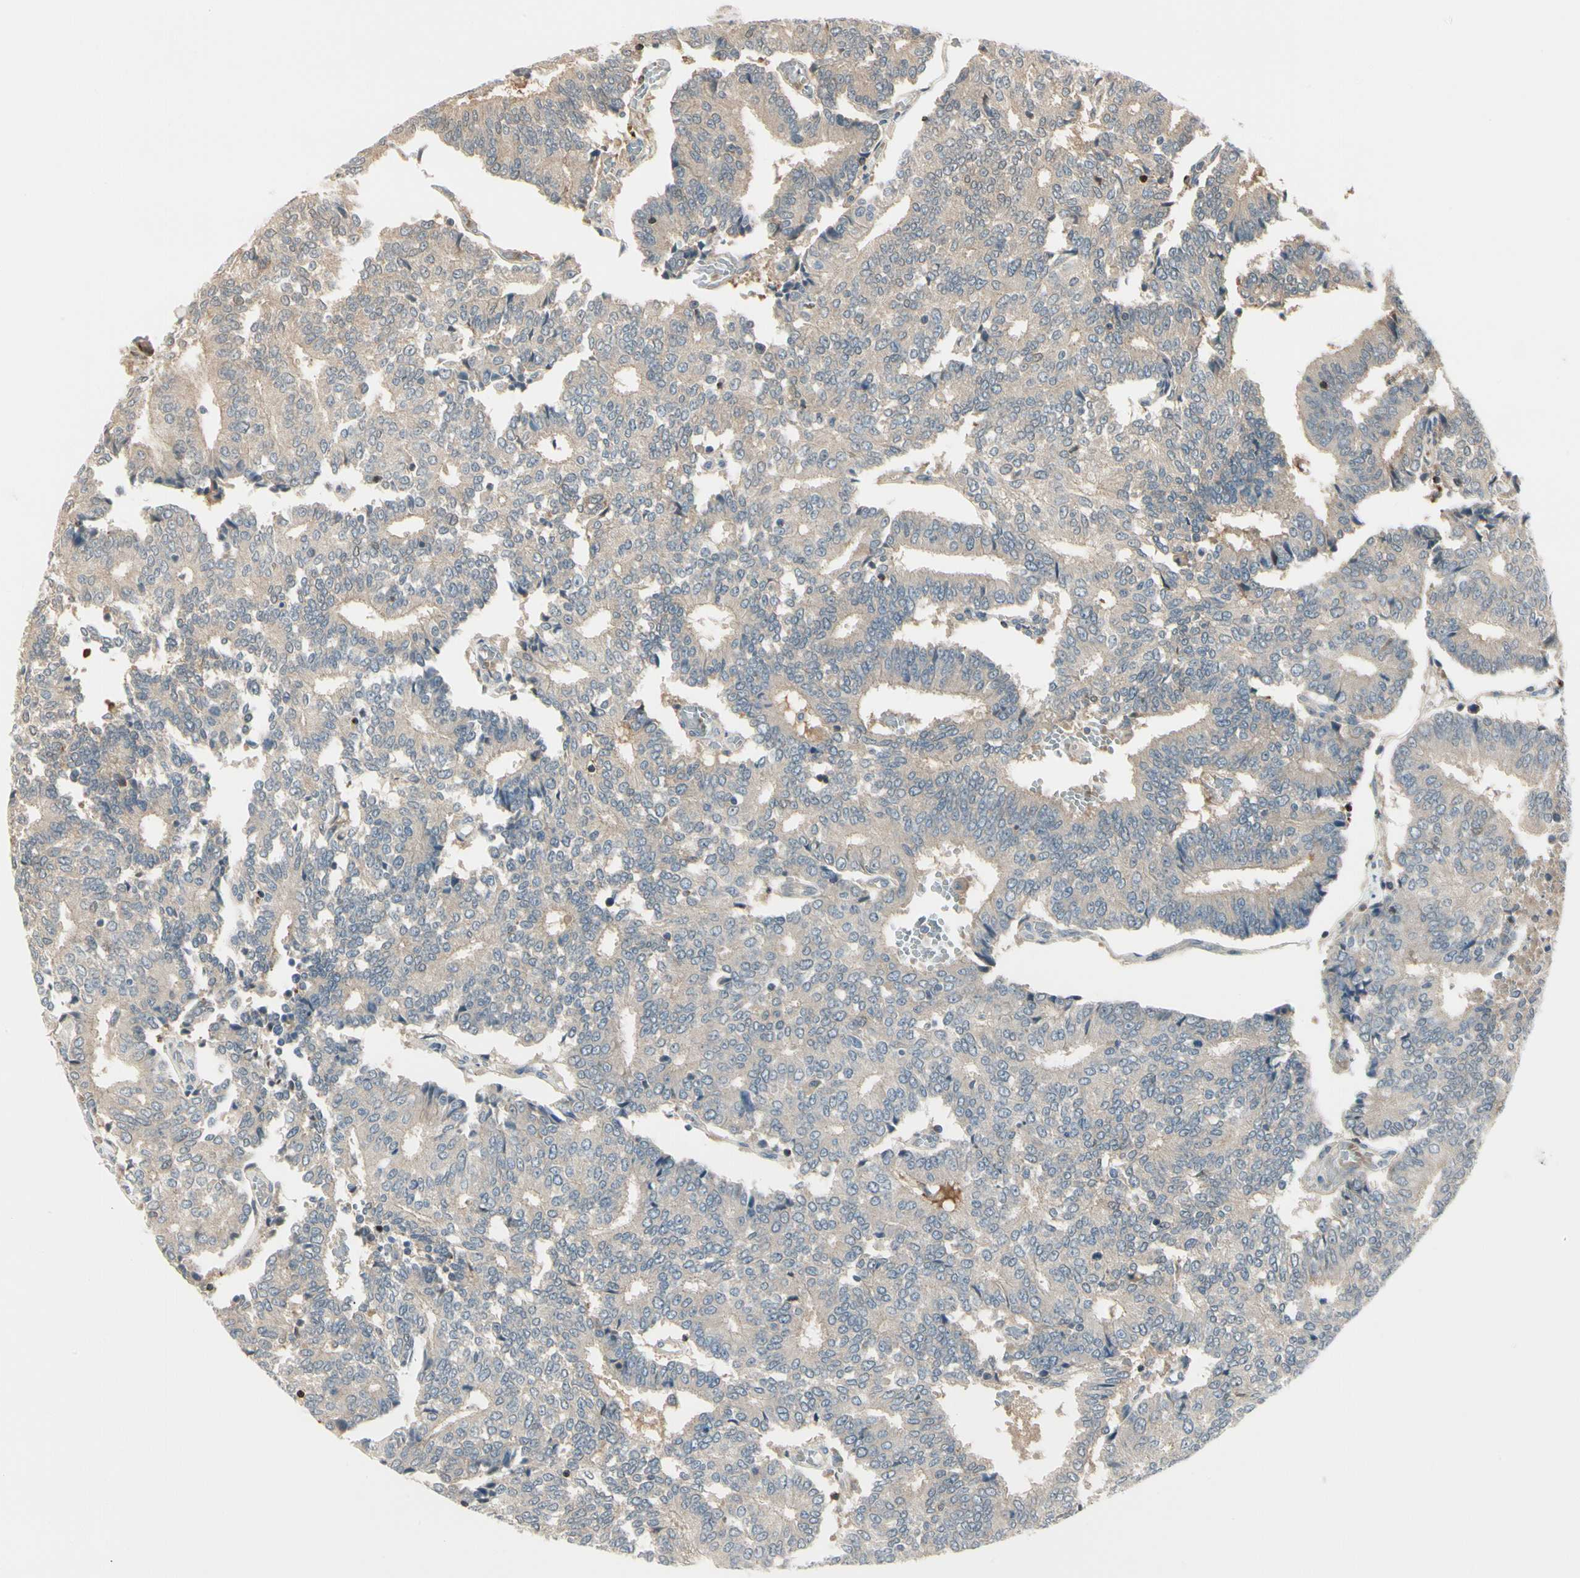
{"staining": {"intensity": "weak", "quantity": ">75%", "location": "cytoplasmic/membranous"}, "tissue": "prostate cancer", "cell_type": "Tumor cells", "image_type": "cancer", "snomed": [{"axis": "morphology", "description": "Adenocarcinoma, High grade"}, {"axis": "topography", "description": "Prostate"}], "caption": "A brown stain shows weak cytoplasmic/membranous expression of a protein in high-grade adenocarcinoma (prostate) tumor cells. The staining is performed using DAB (3,3'-diaminobenzidine) brown chromogen to label protein expression. The nuclei are counter-stained blue using hematoxylin.", "gene": "EVC", "patient": {"sex": "male", "age": 55}}